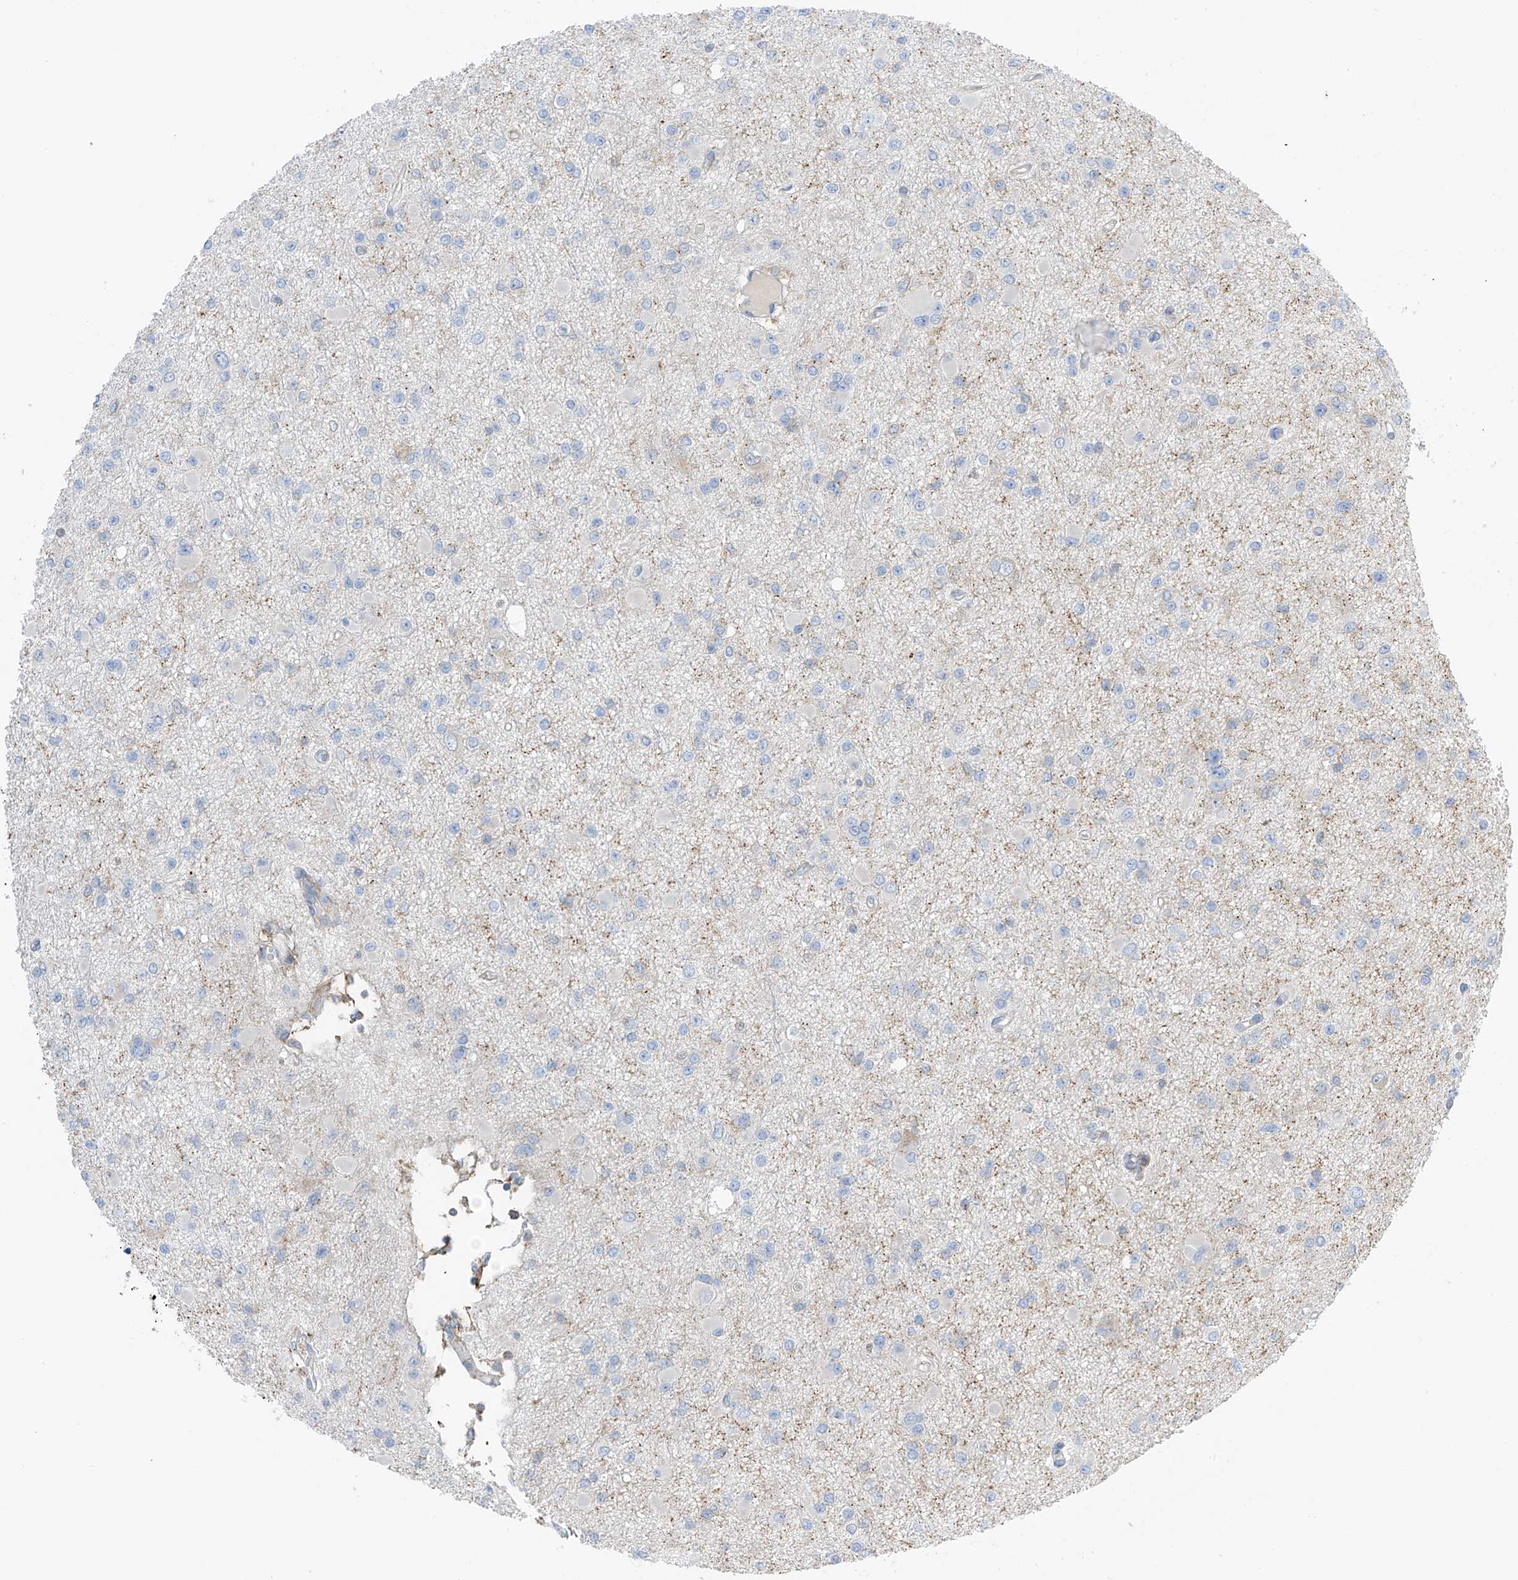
{"staining": {"intensity": "negative", "quantity": "none", "location": "none"}, "tissue": "glioma", "cell_type": "Tumor cells", "image_type": "cancer", "snomed": [{"axis": "morphology", "description": "Glioma, malignant, Low grade"}, {"axis": "topography", "description": "Brain"}], "caption": "DAB immunohistochemical staining of human malignant glioma (low-grade) reveals no significant expression in tumor cells.", "gene": "NALCN", "patient": {"sex": "female", "age": 22}}